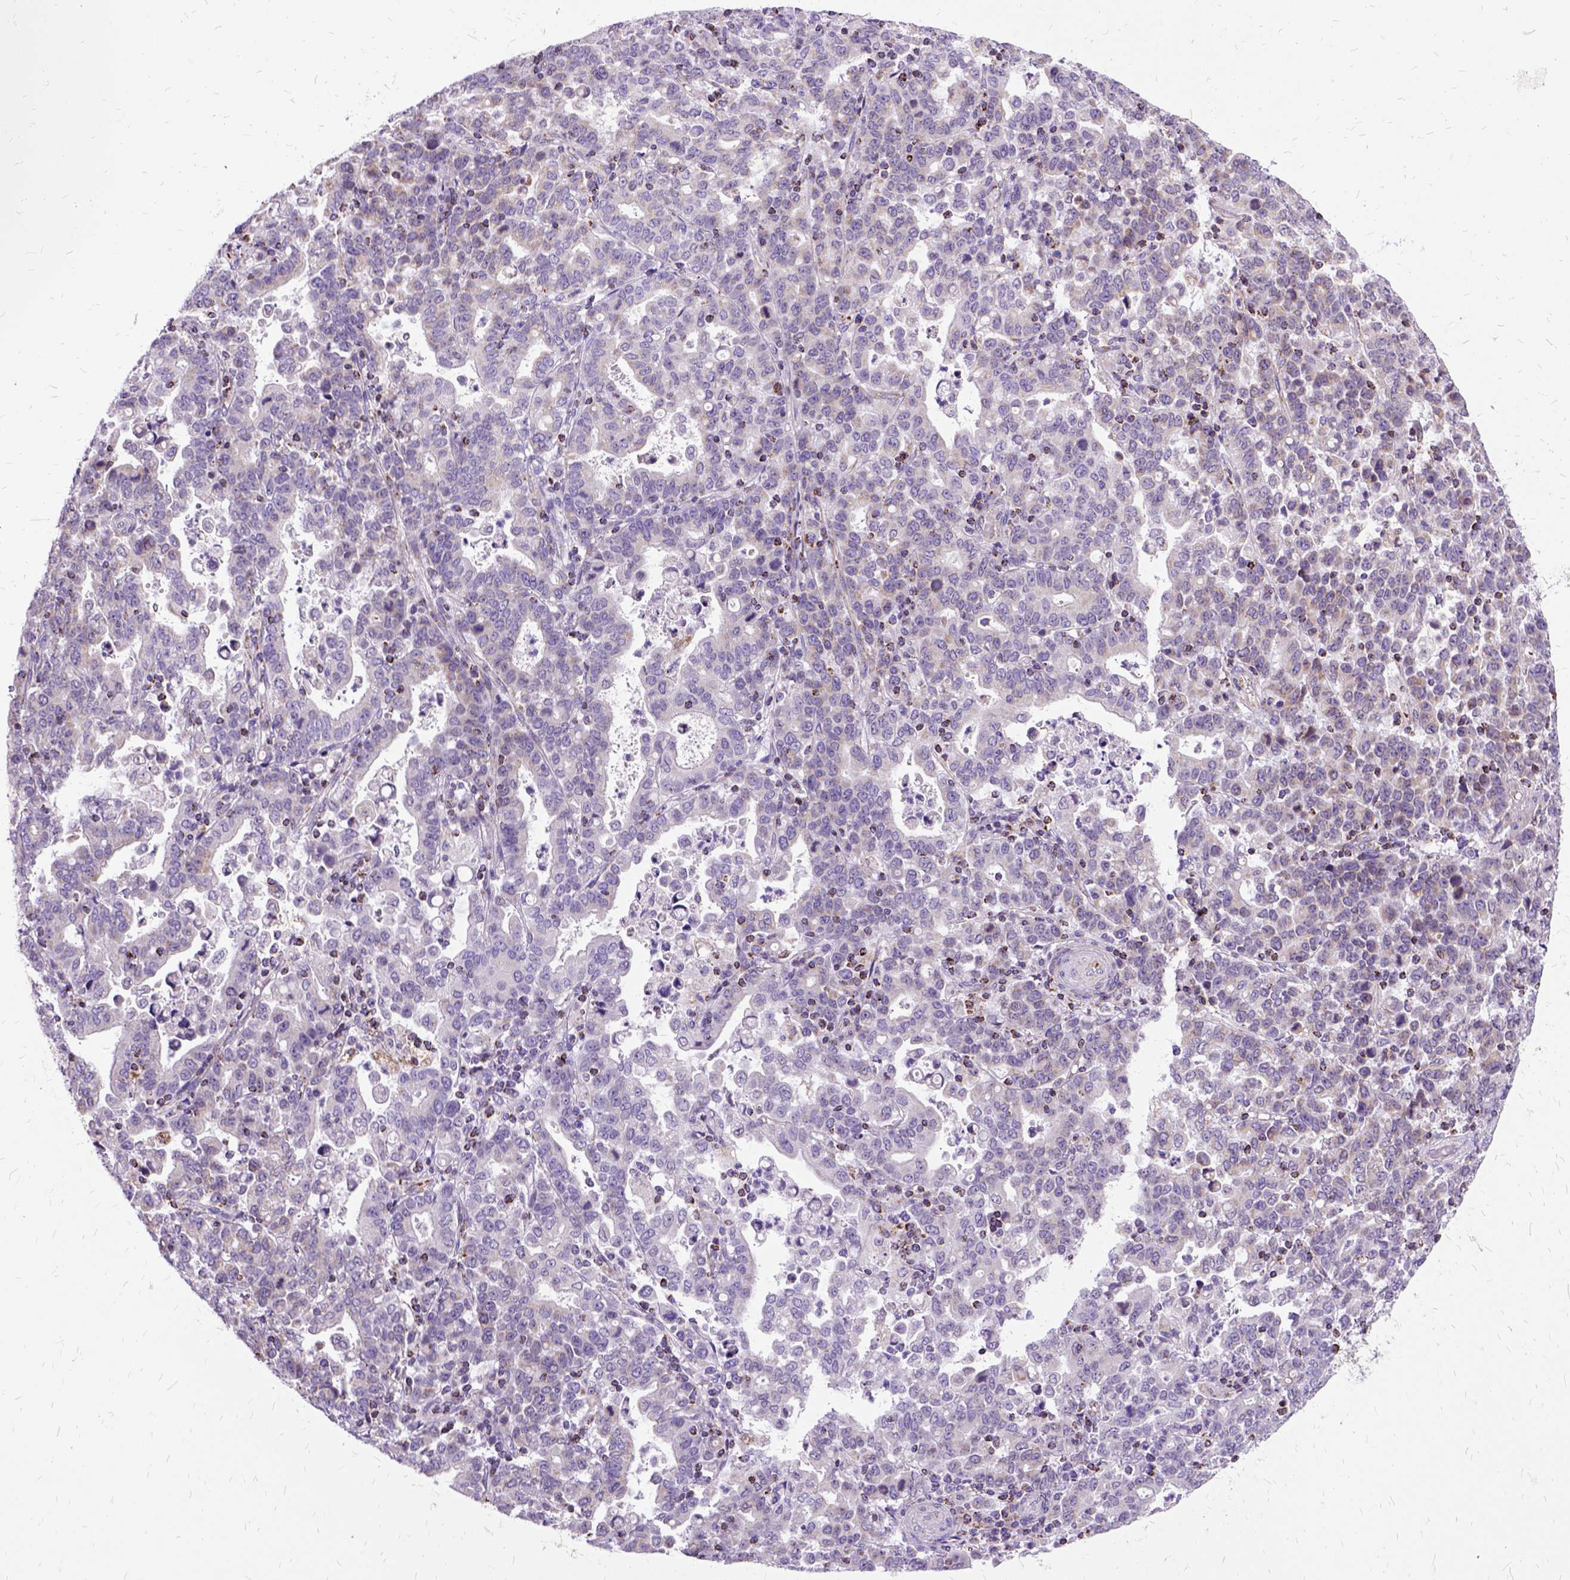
{"staining": {"intensity": "negative", "quantity": "none", "location": "none"}, "tissue": "stomach cancer", "cell_type": "Tumor cells", "image_type": "cancer", "snomed": [{"axis": "morphology", "description": "Adenocarcinoma, NOS"}, {"axis": "topography", "description": "Stomach"}], "caption": "DAB immunohistochemical staining of human stomach cancer demonstrates no significant positivity in tumor cells.", "gene": "OXCT1", "patient": {"sex": "male", "age": 82}}